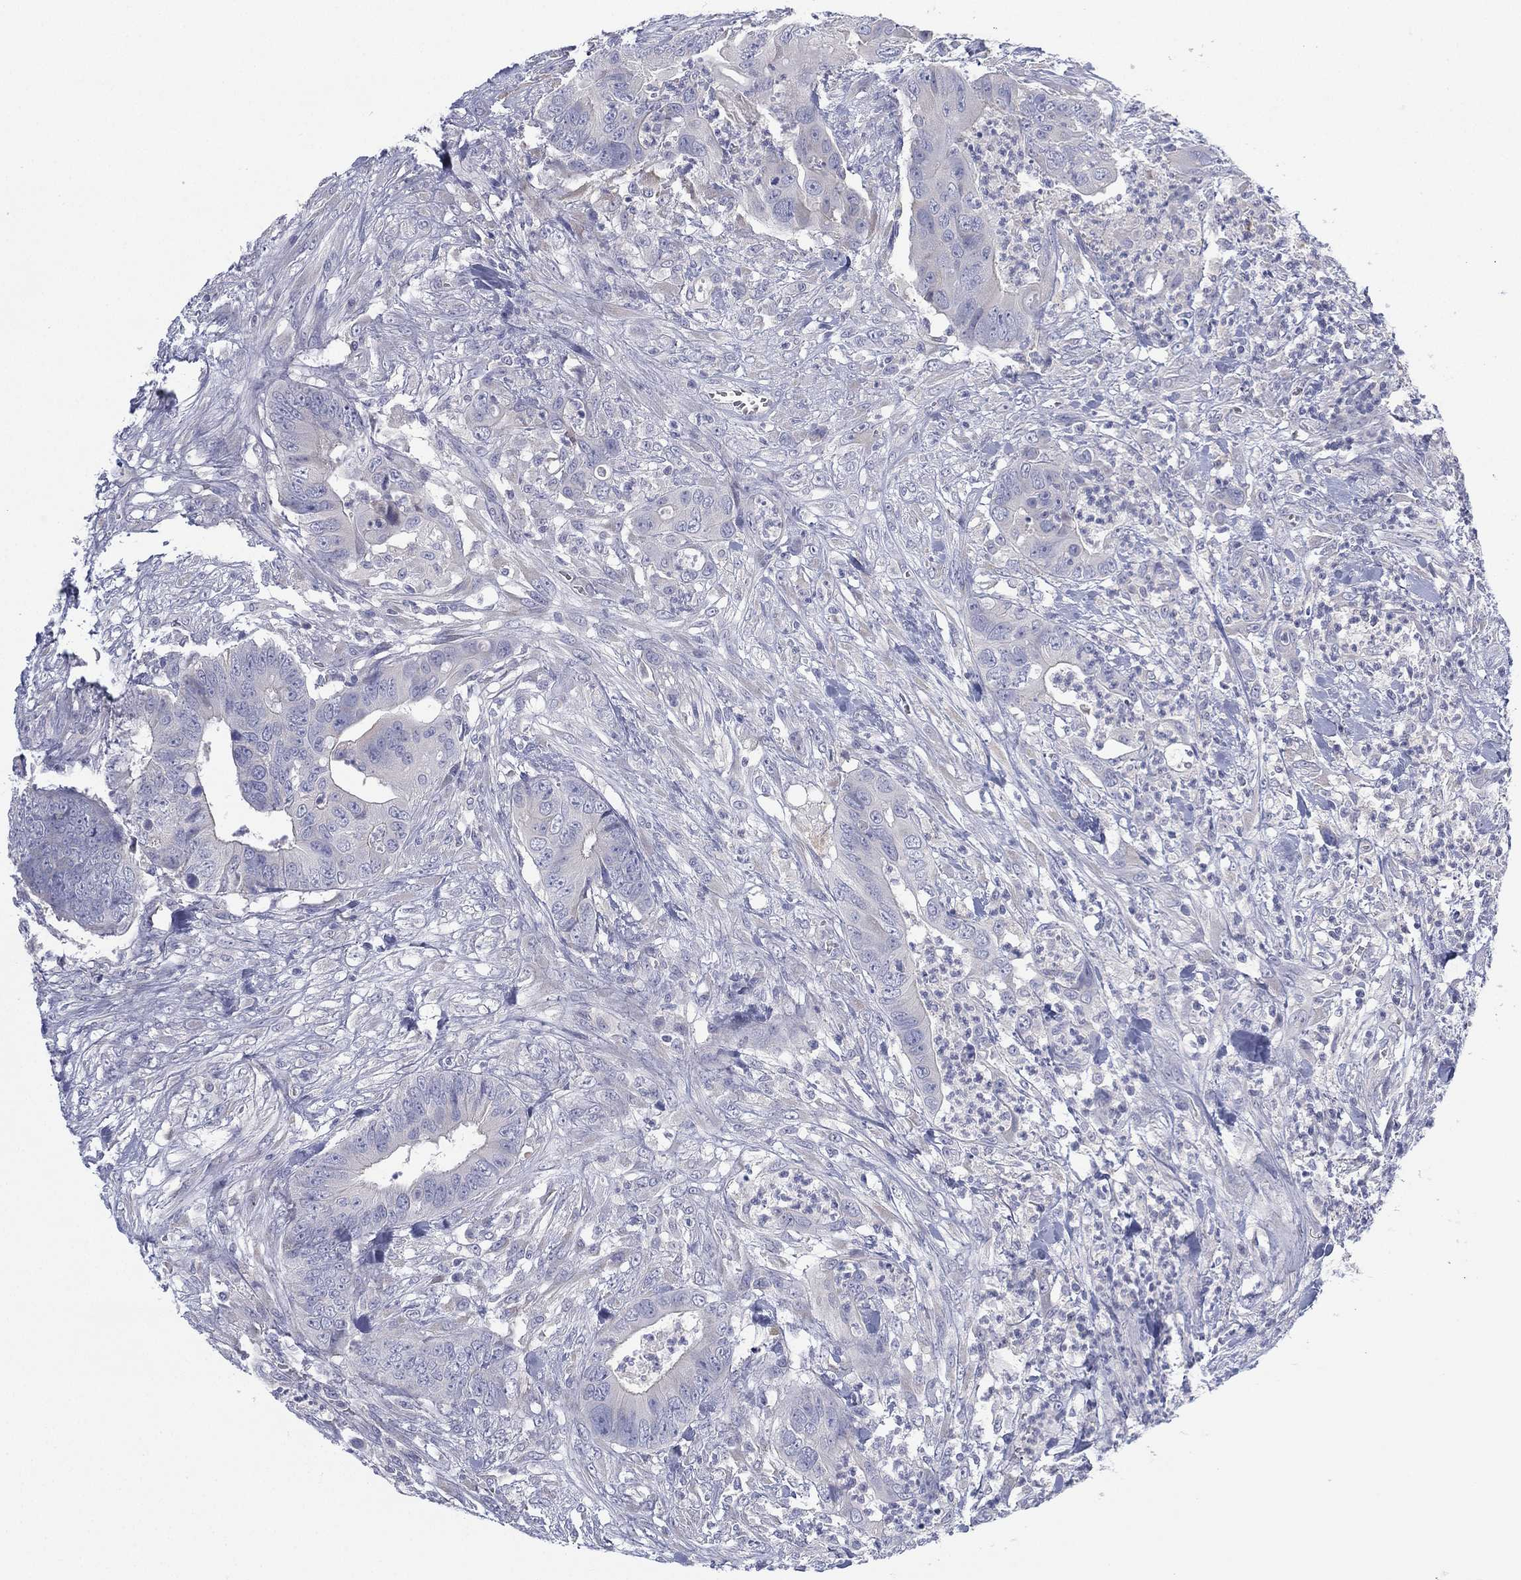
{"staining": {"intensity": "negative", "quantity": "none", "location": "none"}, "tissue": "colorectal cancer", "cell_type": "Tumor cells", "image_type": "cancer", "snomed": [{"axis": "morphology", "description": "Adenocarcinoma, NOS"}, {"axis": "topography", "description": "Colon"}], "caption": "IHC image of neoplastic tissue: adenocarcinoma (colorectal) stained with DAB reveals no significant protein expression in tumor cells.", "gene": "CYP2D6", "patient": {"sex": "male", "age": 84}}